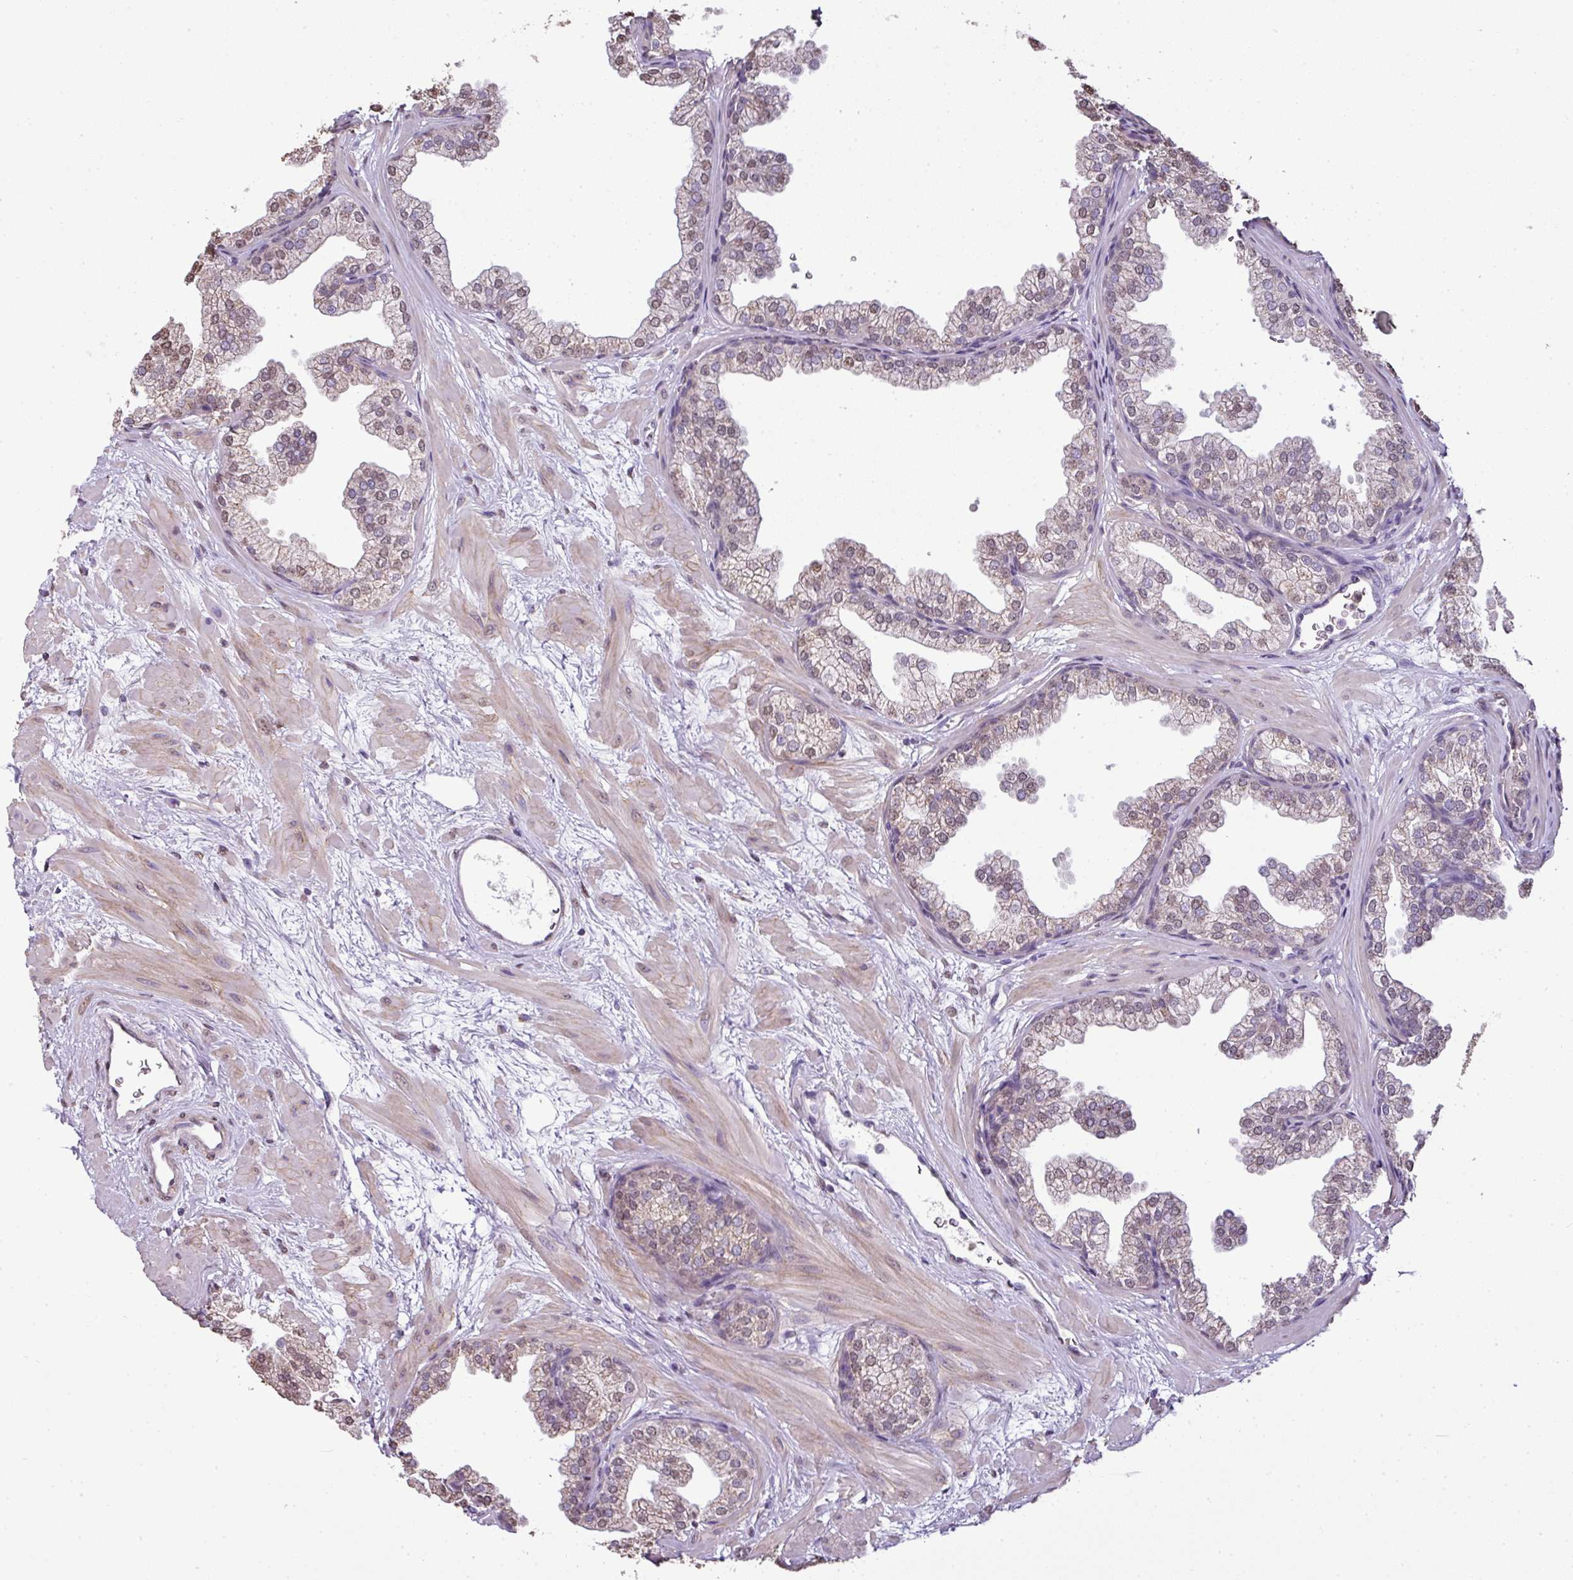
{"staining": {"intensity": "weak", "quantity": "25%-75%", "location": "cytoplasmic/membranous,nuclear"}, "tissue": "prostate", "cell_type": "Glandular cells", "image_type": "normal", "snomed": [{"axis": "morphology", "description": "Normal tissue, NOS"}, {"axis": "topography", "description": "Prostate"}], "caption": "High-power microscopy captured an immunohistochemistry (IHC) image of normal prostate, revealing weak cytoplasmic/membranous,nuclear positivity in about 25%-75% of glandular cells.", "gene": "JPH2", "patient": {"sex": "male", "age": 37}}